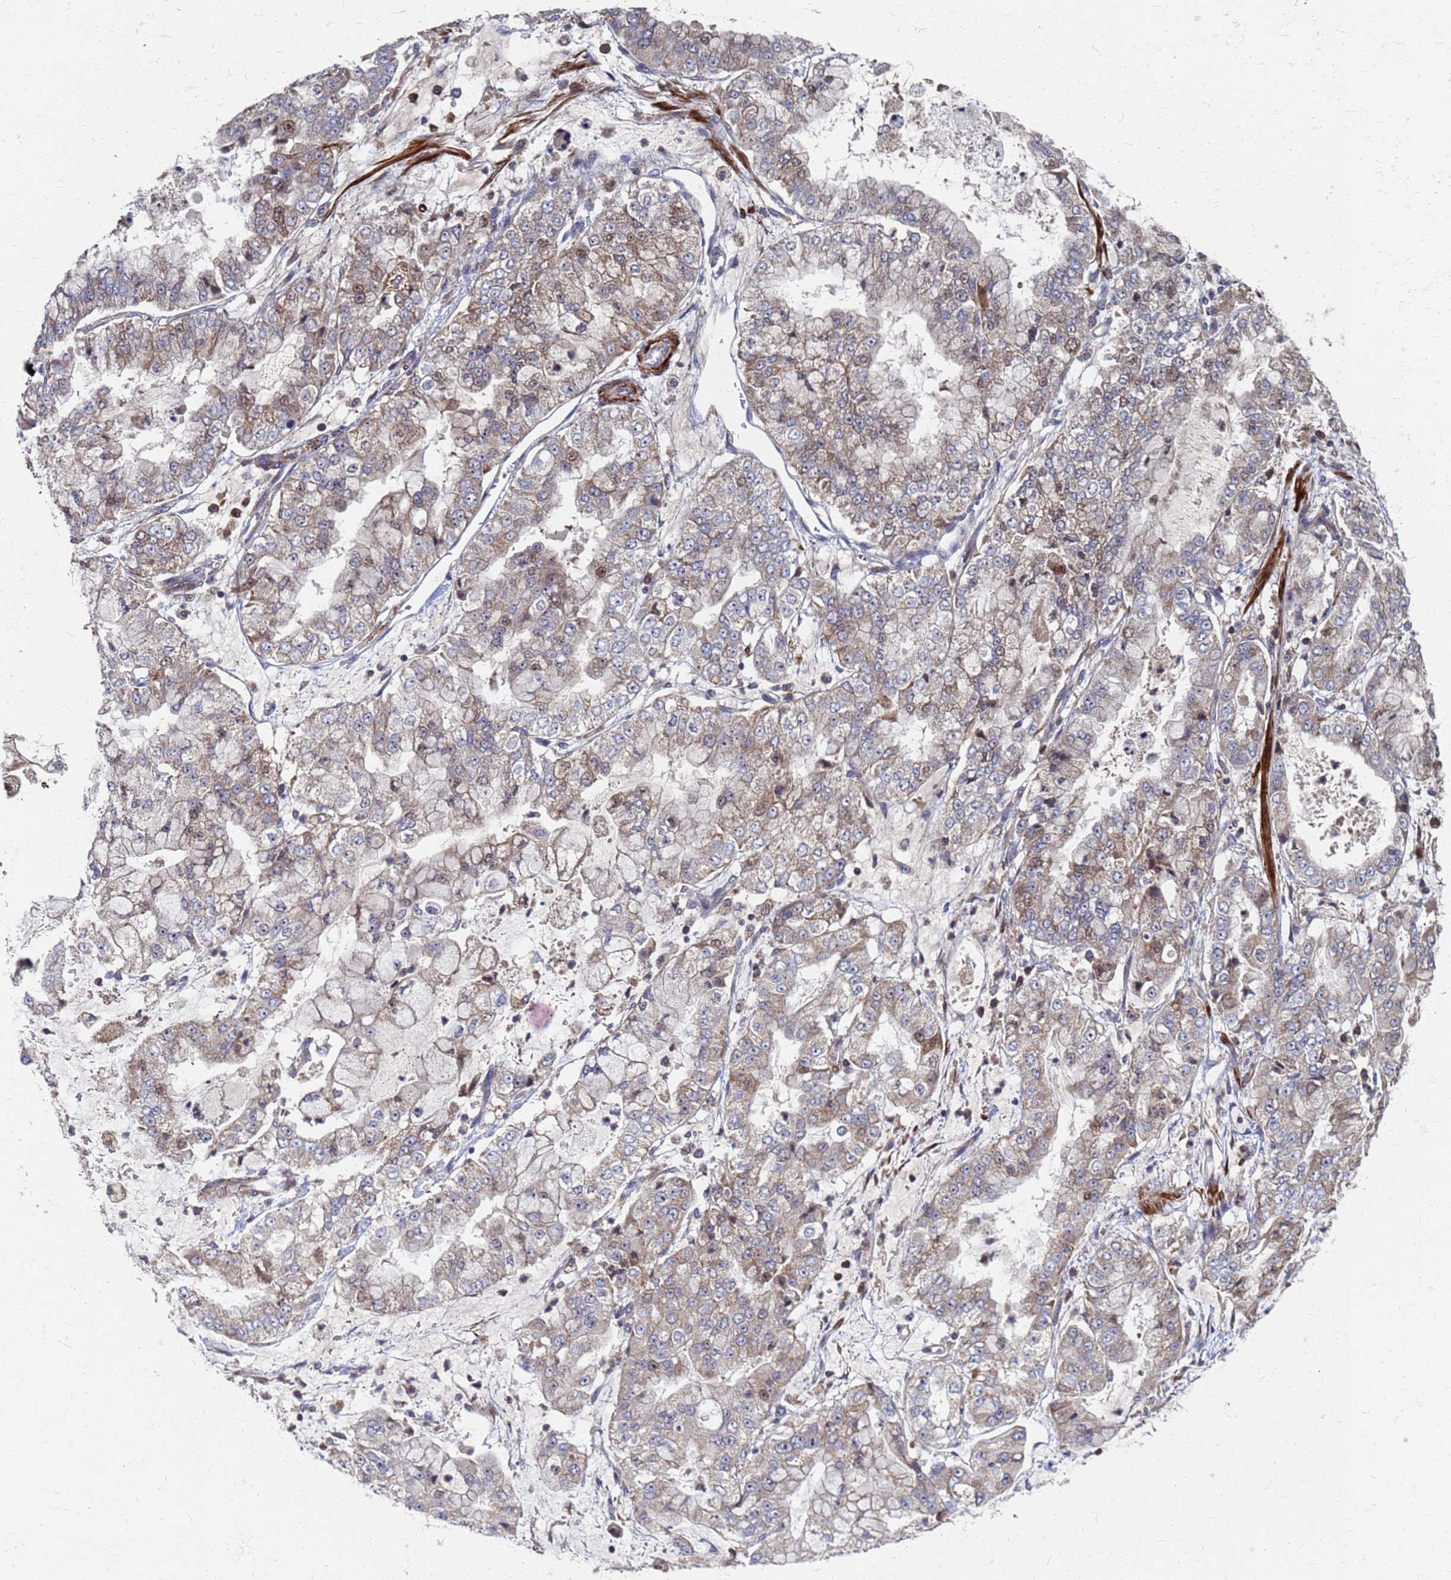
{"staining": {"intensity": "weak", "quantity": "25%-75%", "location": "cytoplasmic/membranous"}, "tissue": "stomach cancer", "cell_type": "Tumor cells", "image_type": "cancer", "snomed": [{"axis": "morphology", "description": "Adenocarcinoma, NOS"}, {"axis": "topography", "description": "Stomach"}], "caption": "The image reveals staining of adenocarcinoma (stomach), revealing weak cytoplasmic/membranous protein expression (brown color) within tumor cells.", "gene": "ATPAF1", "patient": {"sex": "male", "age": 76}}